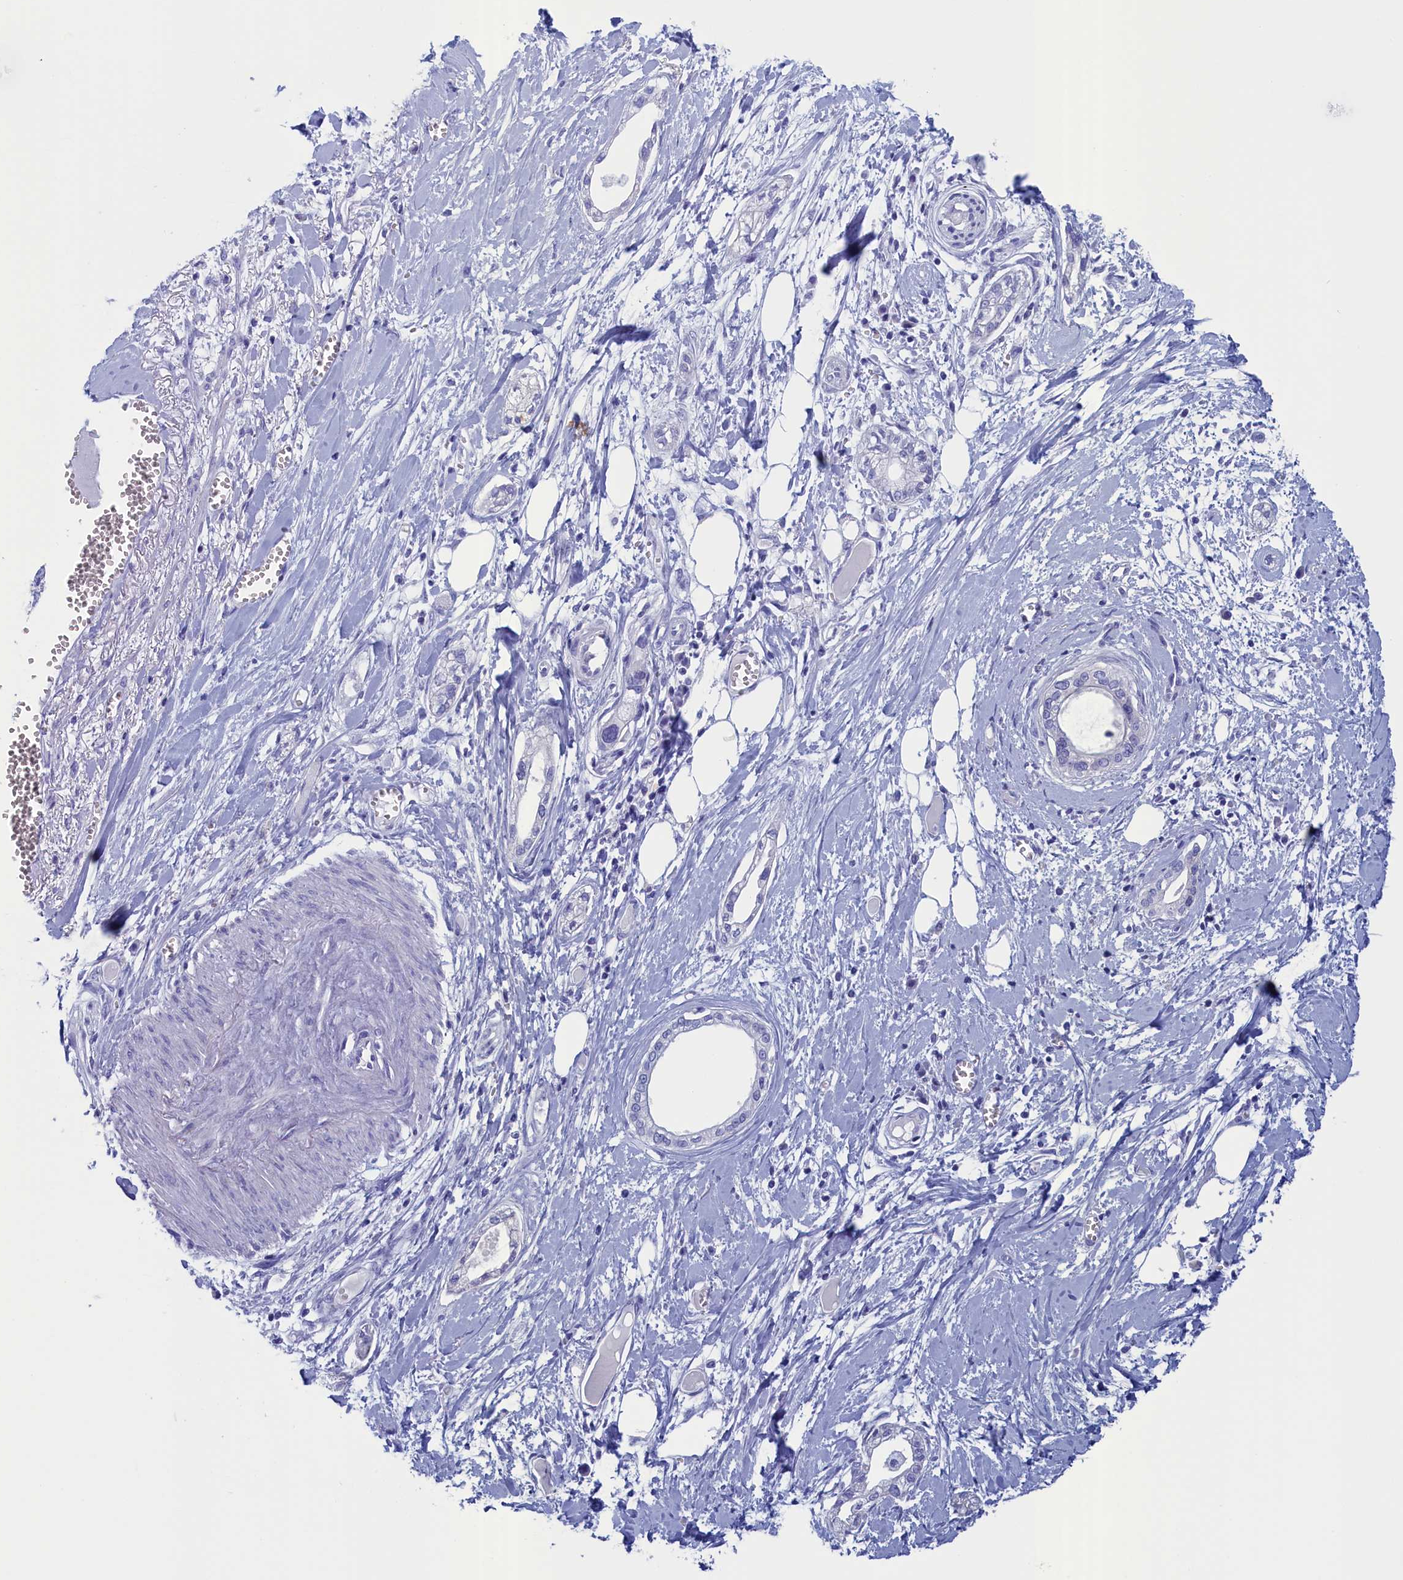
{"staining": {"intensity": "negative", "quantity": "none", "location": "none"}, "tissue": "pancreatic cancer", "cell_type": "Tumor cells", "image_type": "cancer", "snomed": [{"axis": "morphology", "description": "Adenocarcinoma, NOS"}, {"axis": "topography", "description": "Pancreas"}], "caption": "Immunohistochemistry (IHC) of human pancreatic cancer exhibits no staining in tumor cells.", "gene": "ANKRD2", "patient": {"sex": "male", "age": 68}}